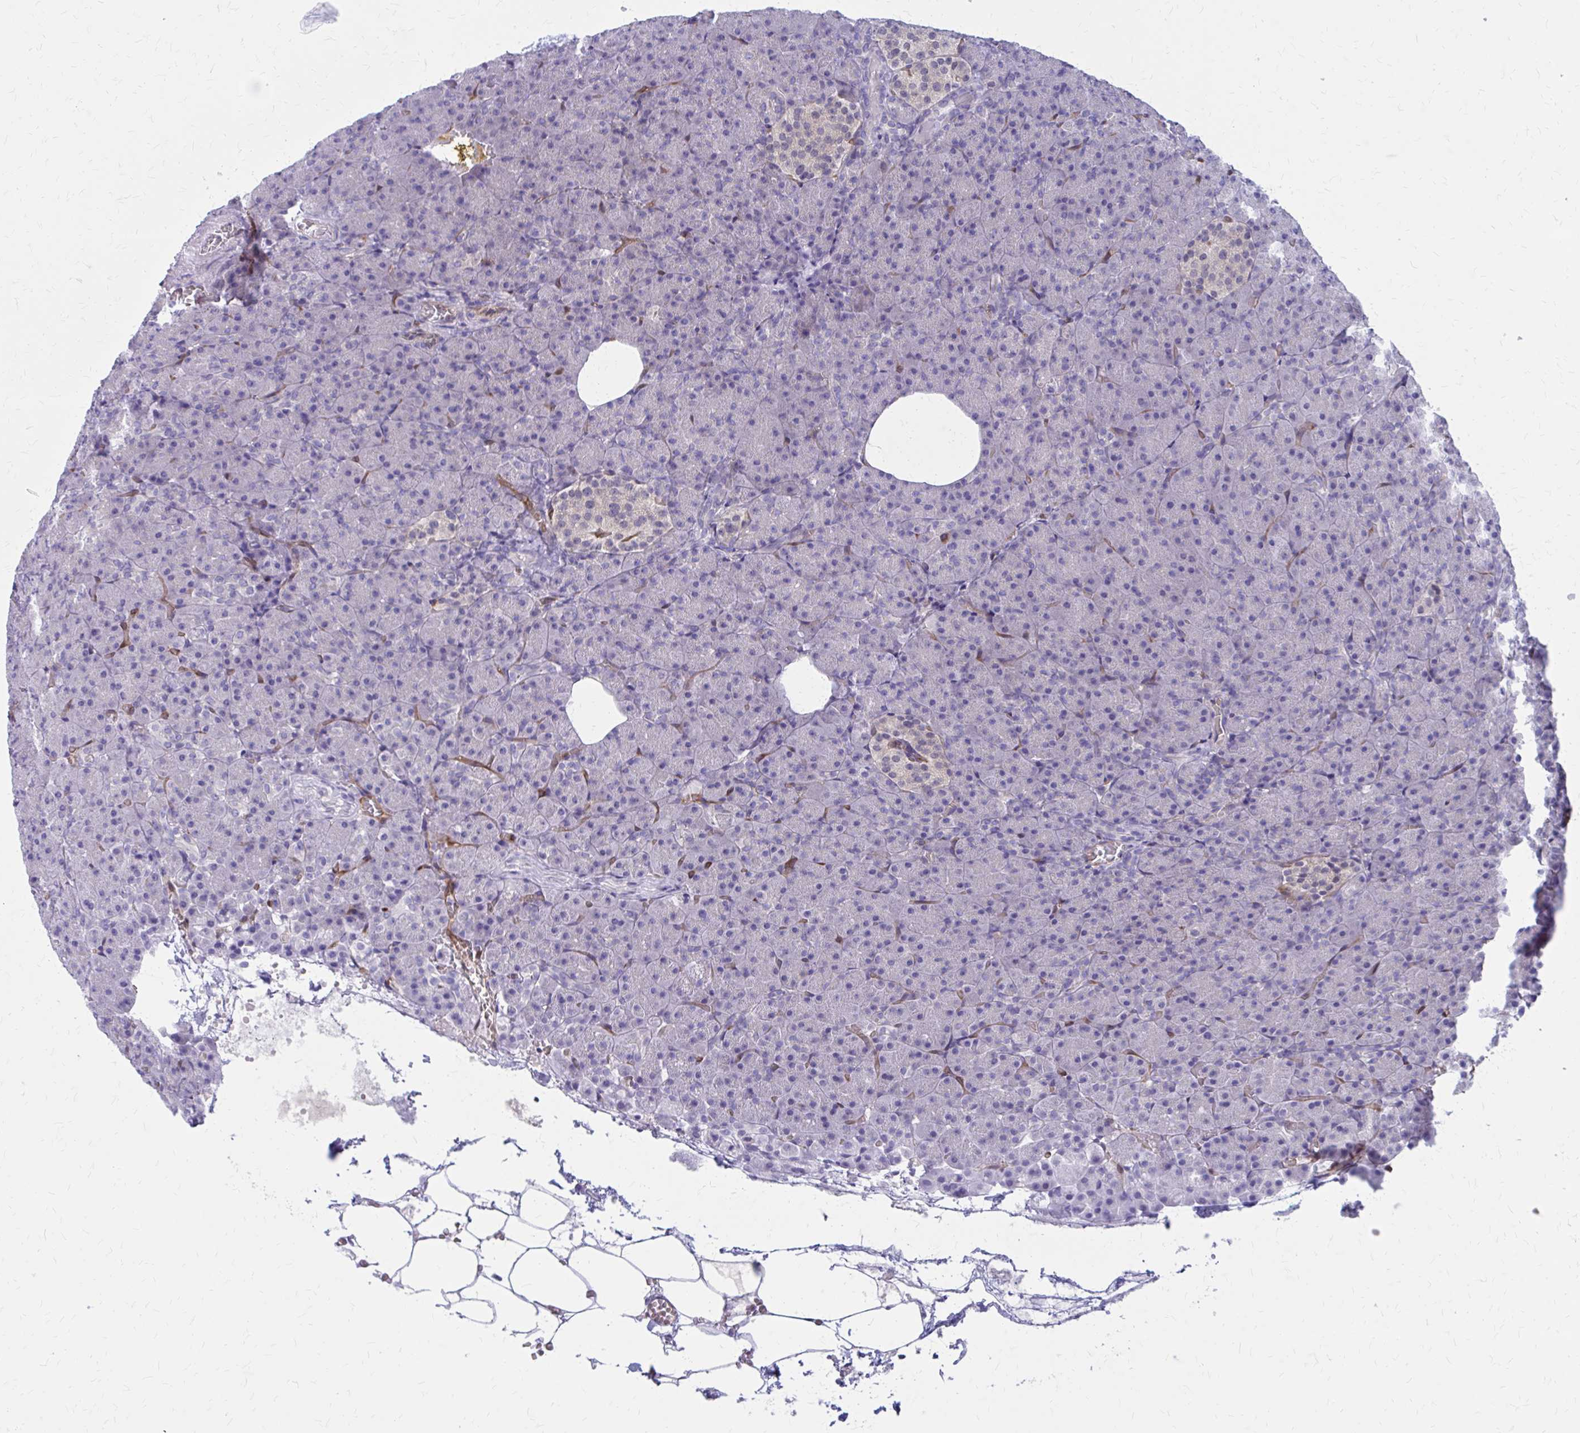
{"staining": {"intensity": "negative", "quantity": "none", "location": "none"}, "tissue": "pancreas", "cell_type": "Exocrine glandular cells", "image_type": "normal", "snomed": [{"axis": "morphology", "description": "Normal tissue, NOS"}, {"axis": "topography", "description": "Pancreas"}], "caption": "Histopathology image shows no significant protein expression in exocrine glandular cells of benign pancreas. (Stains: DAB (3,3'-diaminobenzidine) immunohistochemistry (IHC) with hematoxylin counter stain, Microscopy: brightfield microscopy at high magnification).", "gene": "CLIC2", "patient": {"sex": "female", "age": 74}}